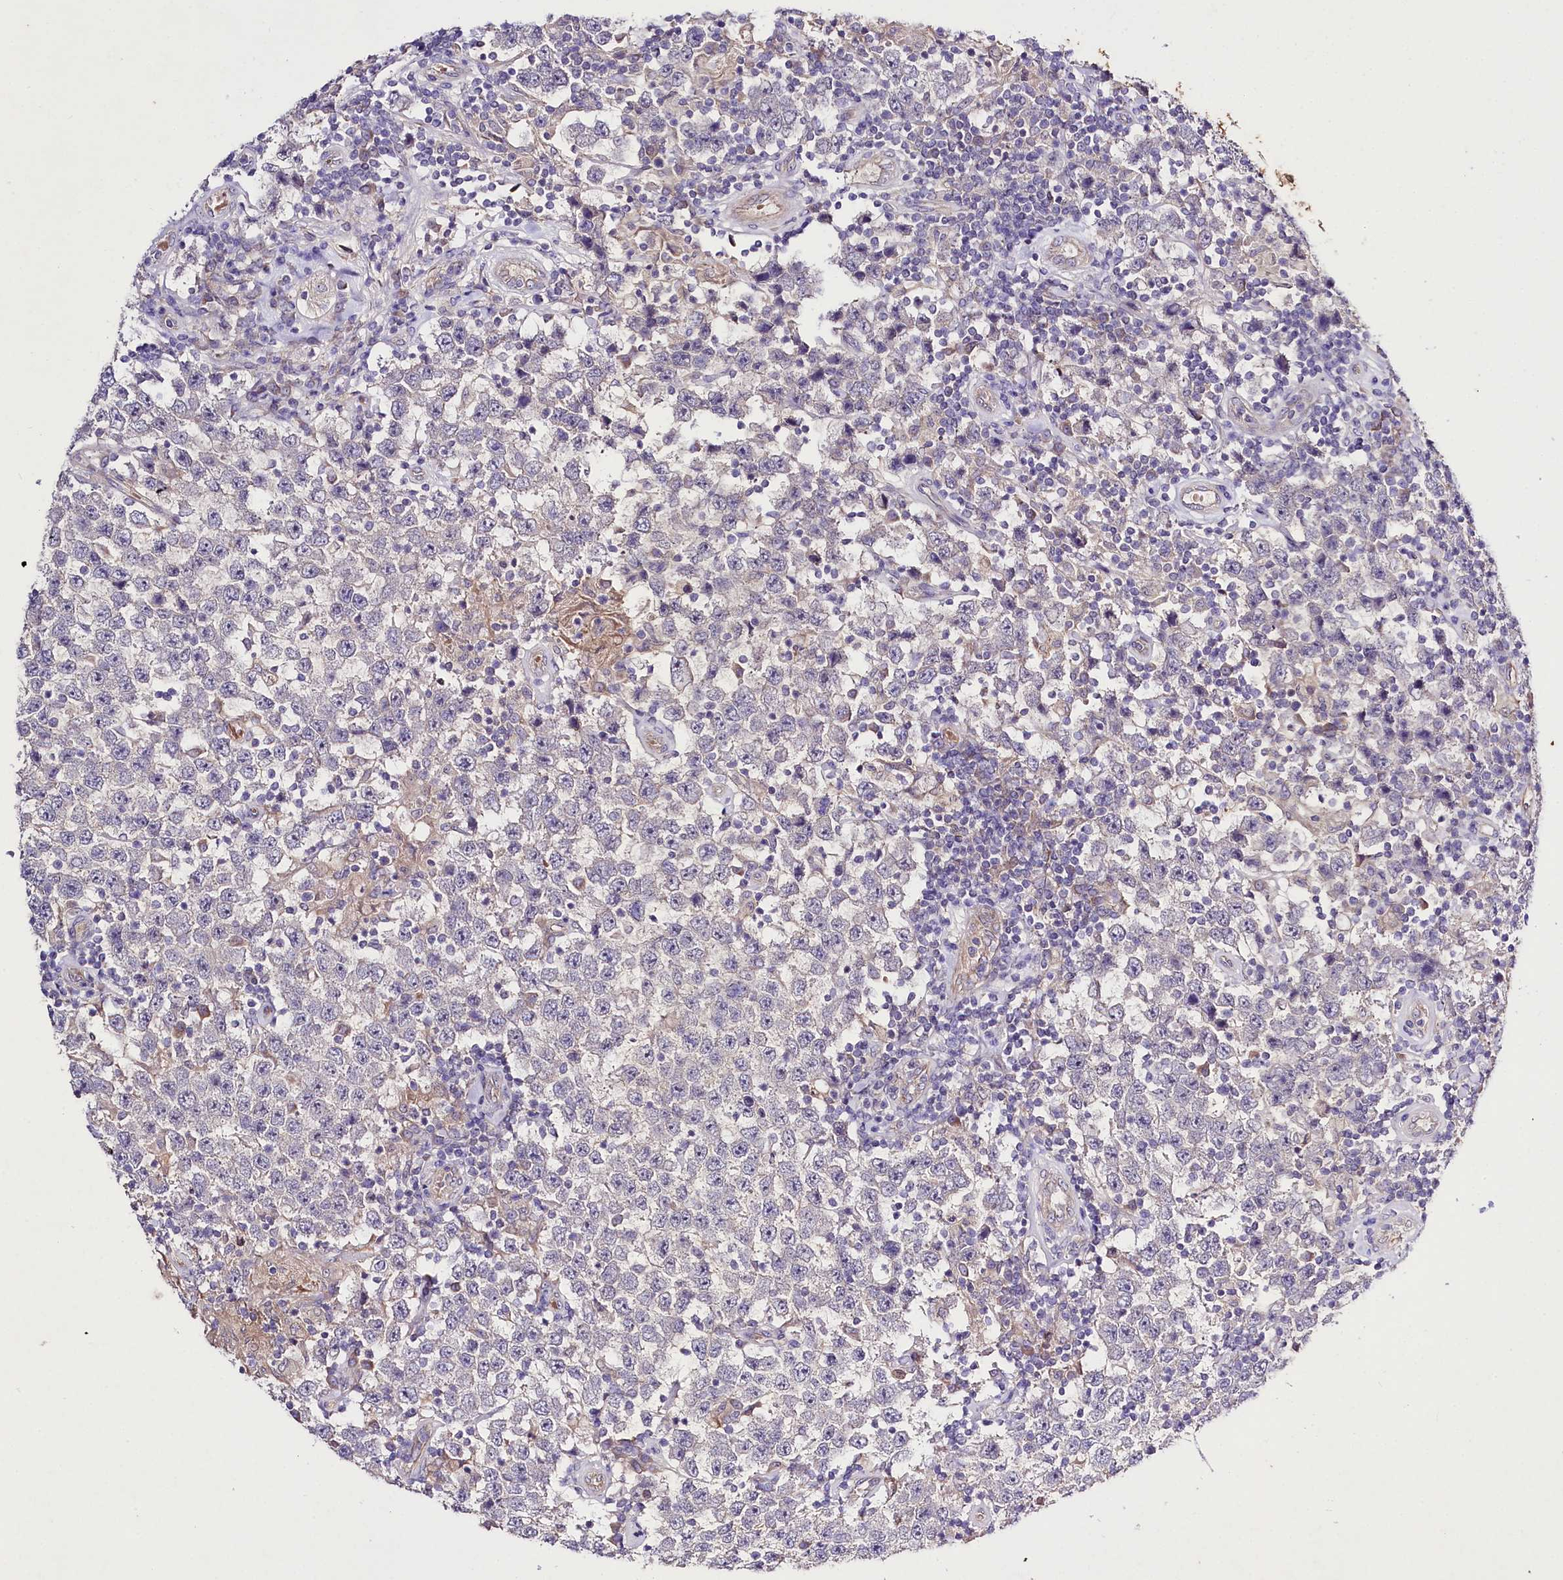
{"staining": {"intensity": "negative", "quantity": "none", "location": "none"}, "tissue": "testis cancer", "cell_type": "Tumor cells", "image_type": "cancer", "snomed": [{"axis": "morphology", "description": "Normal tissue, NOS"}, {"axis": "morphology", "description": "Urothelial carcinoma, High grade"}, {"axis": "morphology", "description": "Seminoma, NOS"}, {"axis": "morphology", "description": "Carcinoma, Embryonal, NOS"}, {"axis": "topography", "description": "Urinary bladder"}, {"axis": "topography", "description": "Testis"}], "caption": "High power microscopy micrograph of an immunohistochemistry micrograph of testis cancer (seminoma), revealing no significant positivity in tumor cells. (IHC, brightfield microscopy, high magnification).", "gene": "SLC7A1", "patient": {"sex": "male", "age": 41}}